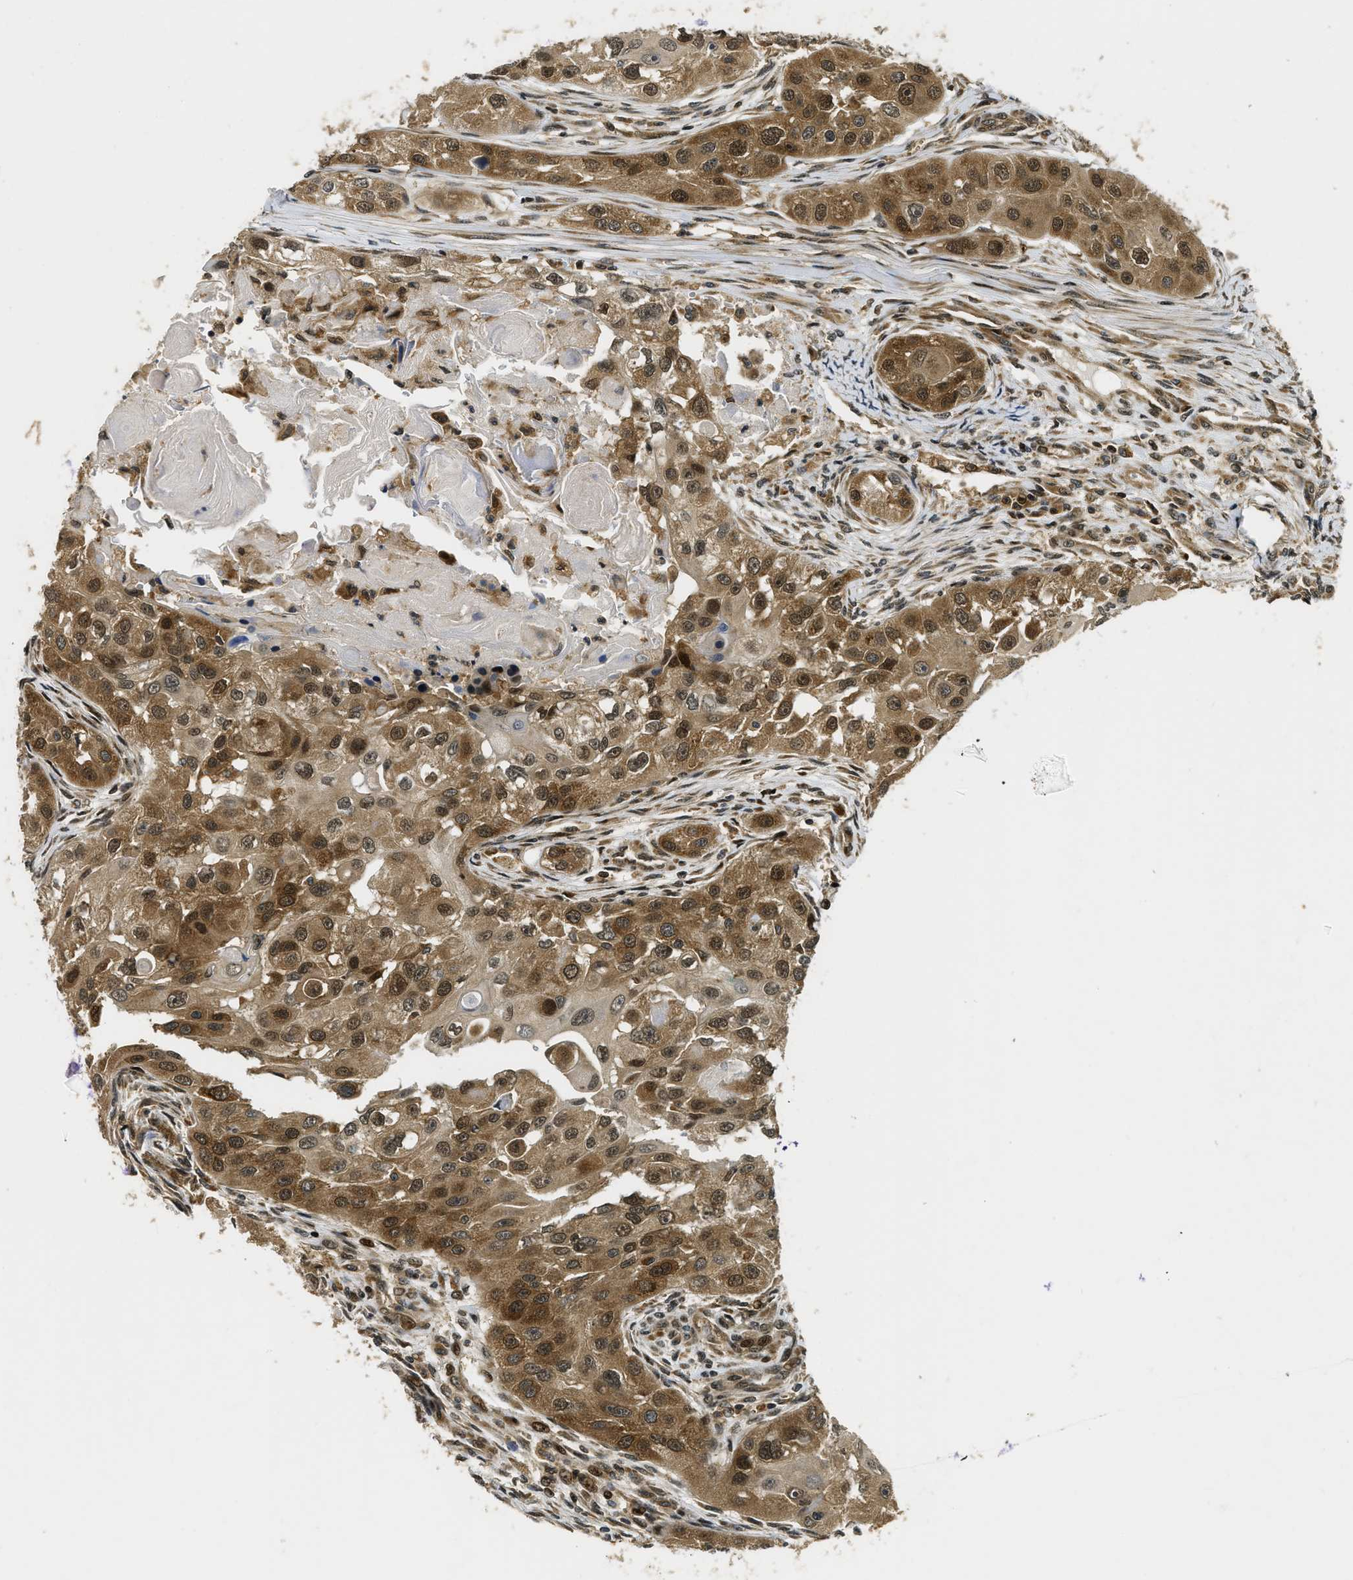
{"staining": {"intensity": "moderate", "quantity": ">75%", "location": "cytoplasmic/membranous,nuclear"}, "tissue": "head and neck cancer", "cell_type": "Tumor cells", "image_type": "cancer", "snomed": [{"axis": "morphology", "description": "Normal tissue, NOS"}, {"axis": "morphology", "description": "Squamous cell carcinoma, NOS"}, {"axis": "topography", "description": "Skeletal muscle"}, {"axis": "topography", "description": "Head-Neck"}], "caption": "Immunohistochemical staining of head and neck squamous cell carcinoma shows moderate cytoplasmic/membranous and nuclear protein expression in approximately >75% of tumor cells.", "gene": "ADSL", "patient": {"sex": "male", "age": 51}}